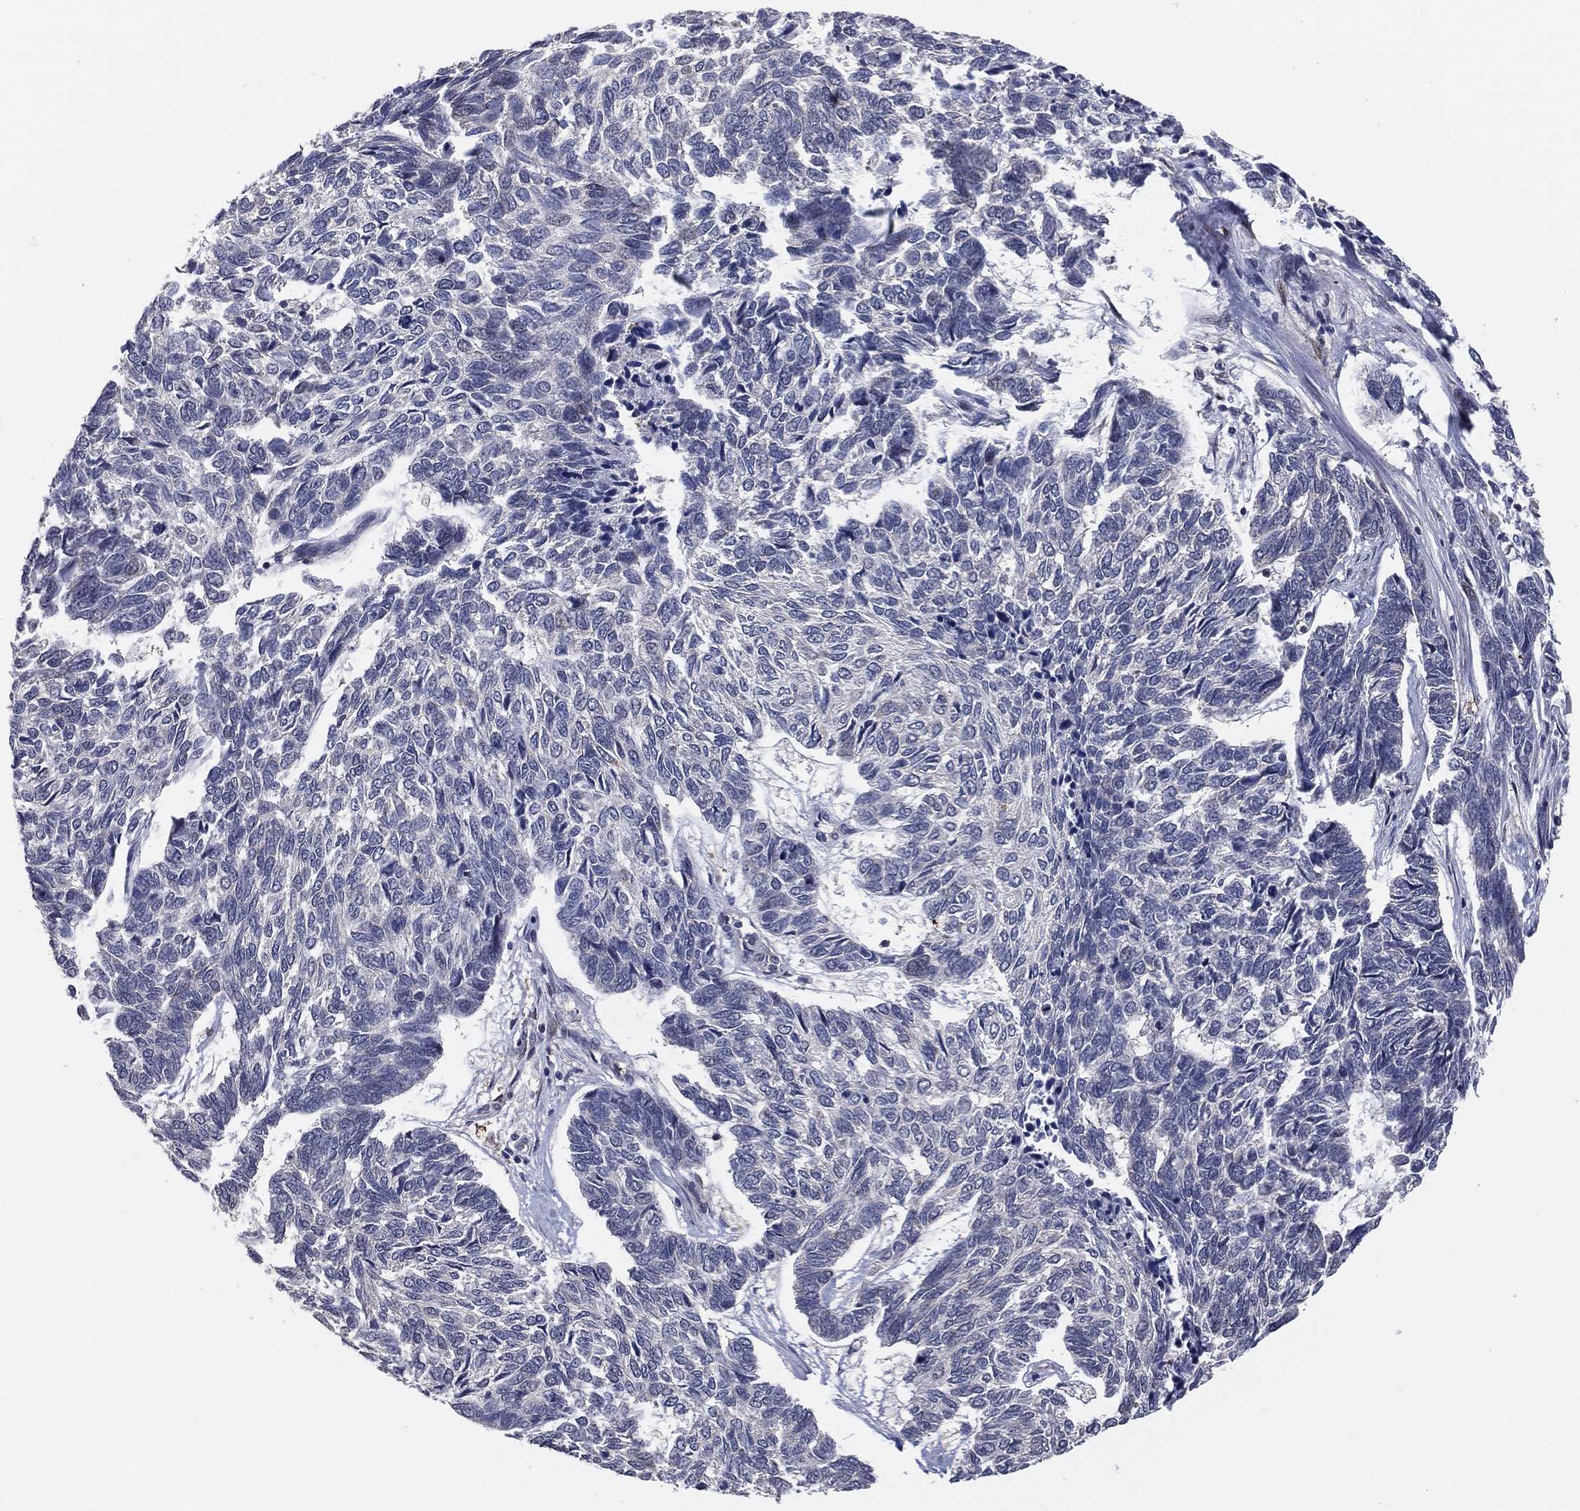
{"staining": {"intensity": "negative", "quantity": "none", "location": "none"}, "tissue": "skin cancer", "cell_type": "Tumor cells", "image_type": "cancer", "snomed": [{"axis": "morphology", "description": "Basal cell carcinoma"}, {"axis": "topography", "description": "Skin"}], "caption": "High power microscopy image of an immunohistochemistry image of skin cancer (basal cell carcinoma), revealing no significant staining in tumor cells.", "gene": "SNCG", "patient": {"sex": "female", "age": 65}}